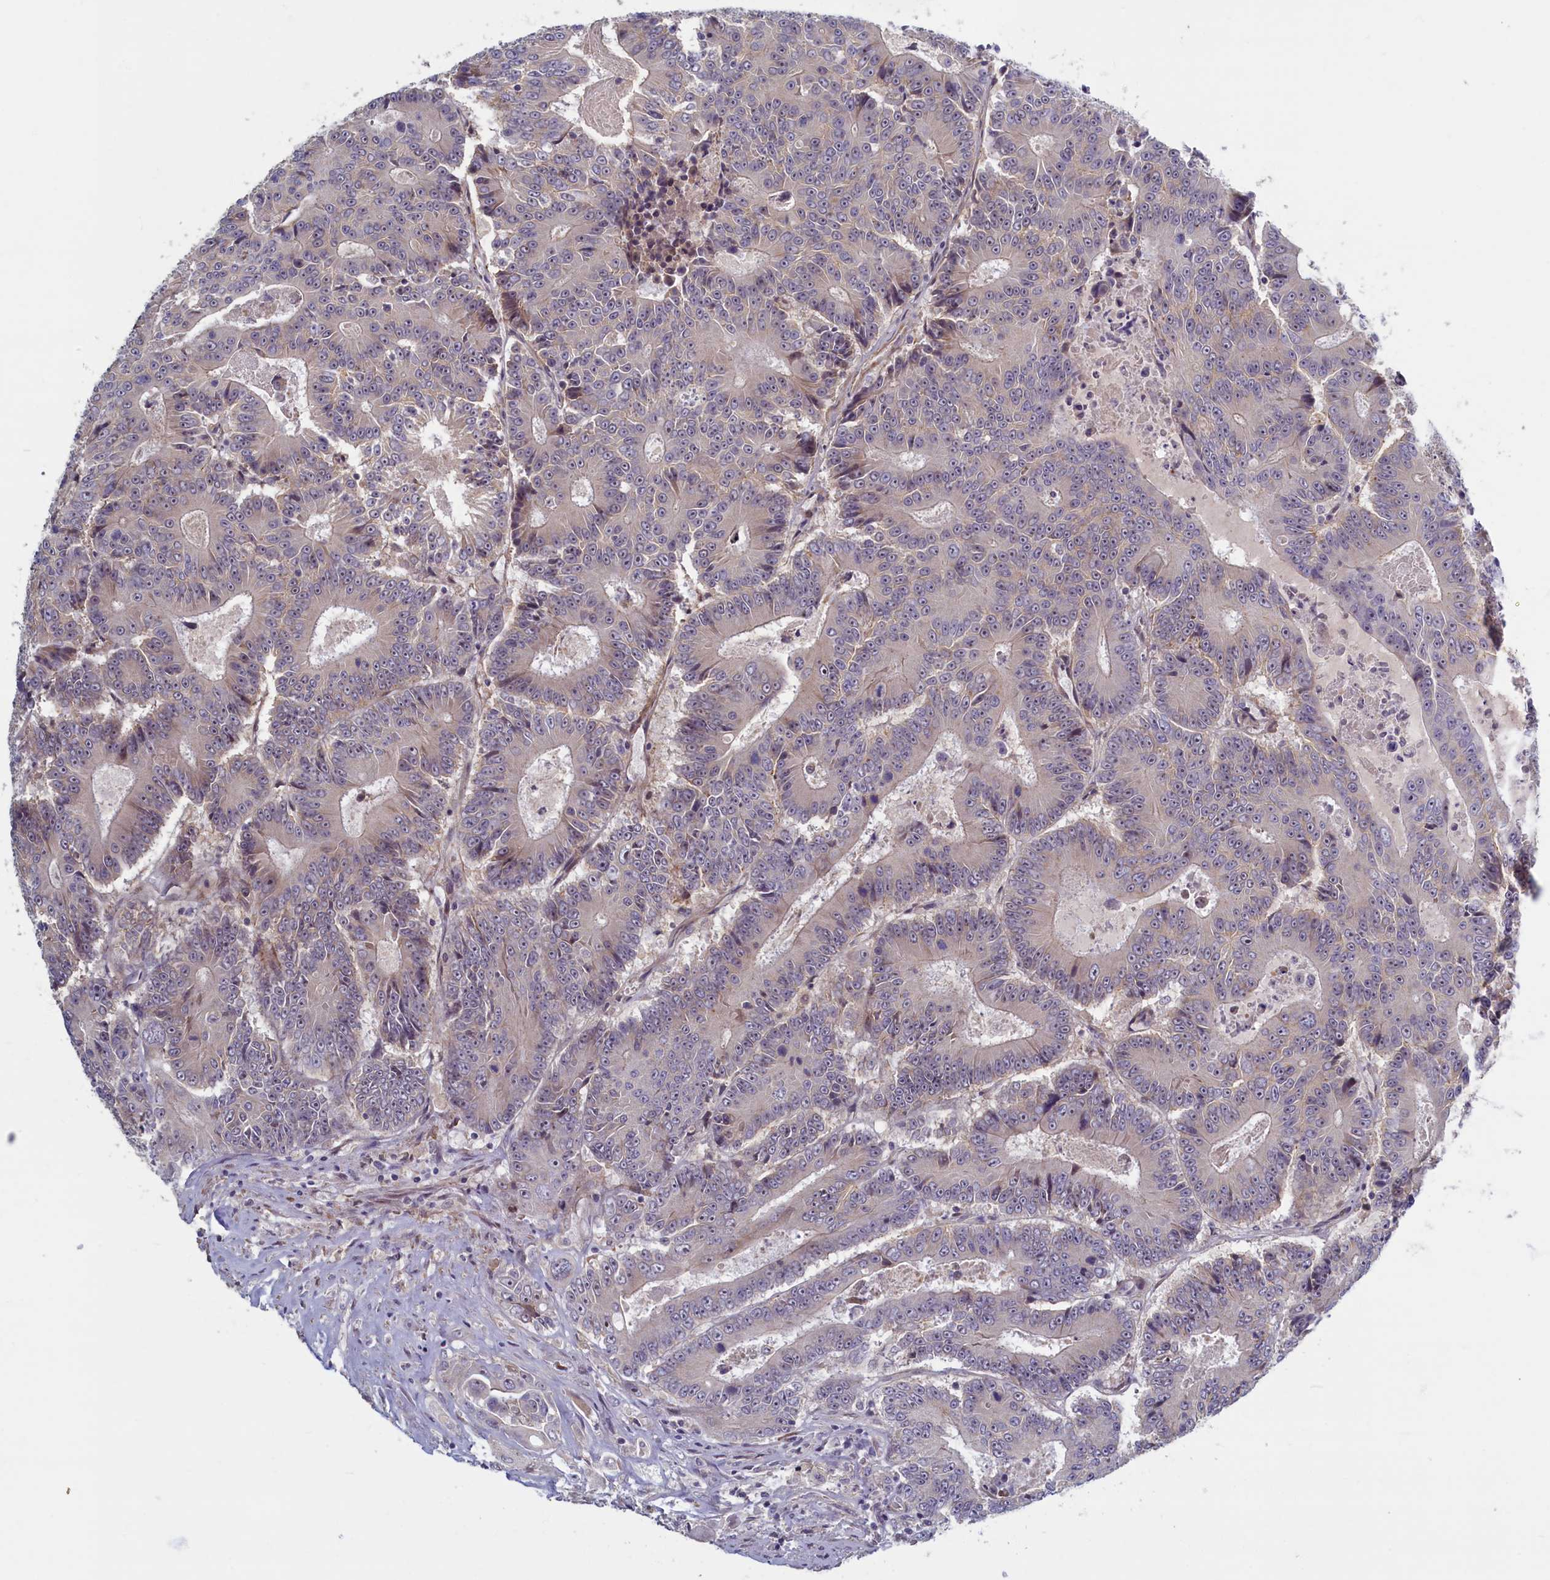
{"staining": {"intensity": "negative", "quantity": "none", "location": "none"}, "tissue": "colorectal cancer", "cell_type": "Tumor cells", "image_type": "cancer", "snomed": [{"axis": "morphology", "description": "Adenocarcinoma, NOS"}, {"axis": "topography", "description": "Colon"}], "caption": "The IHC image has no significant expression in tumor cells of colorectal cancer (adenocarcinoma) tissue.", "gene": "TRPM4", "patient": {"sex": "male", "age": 83}}